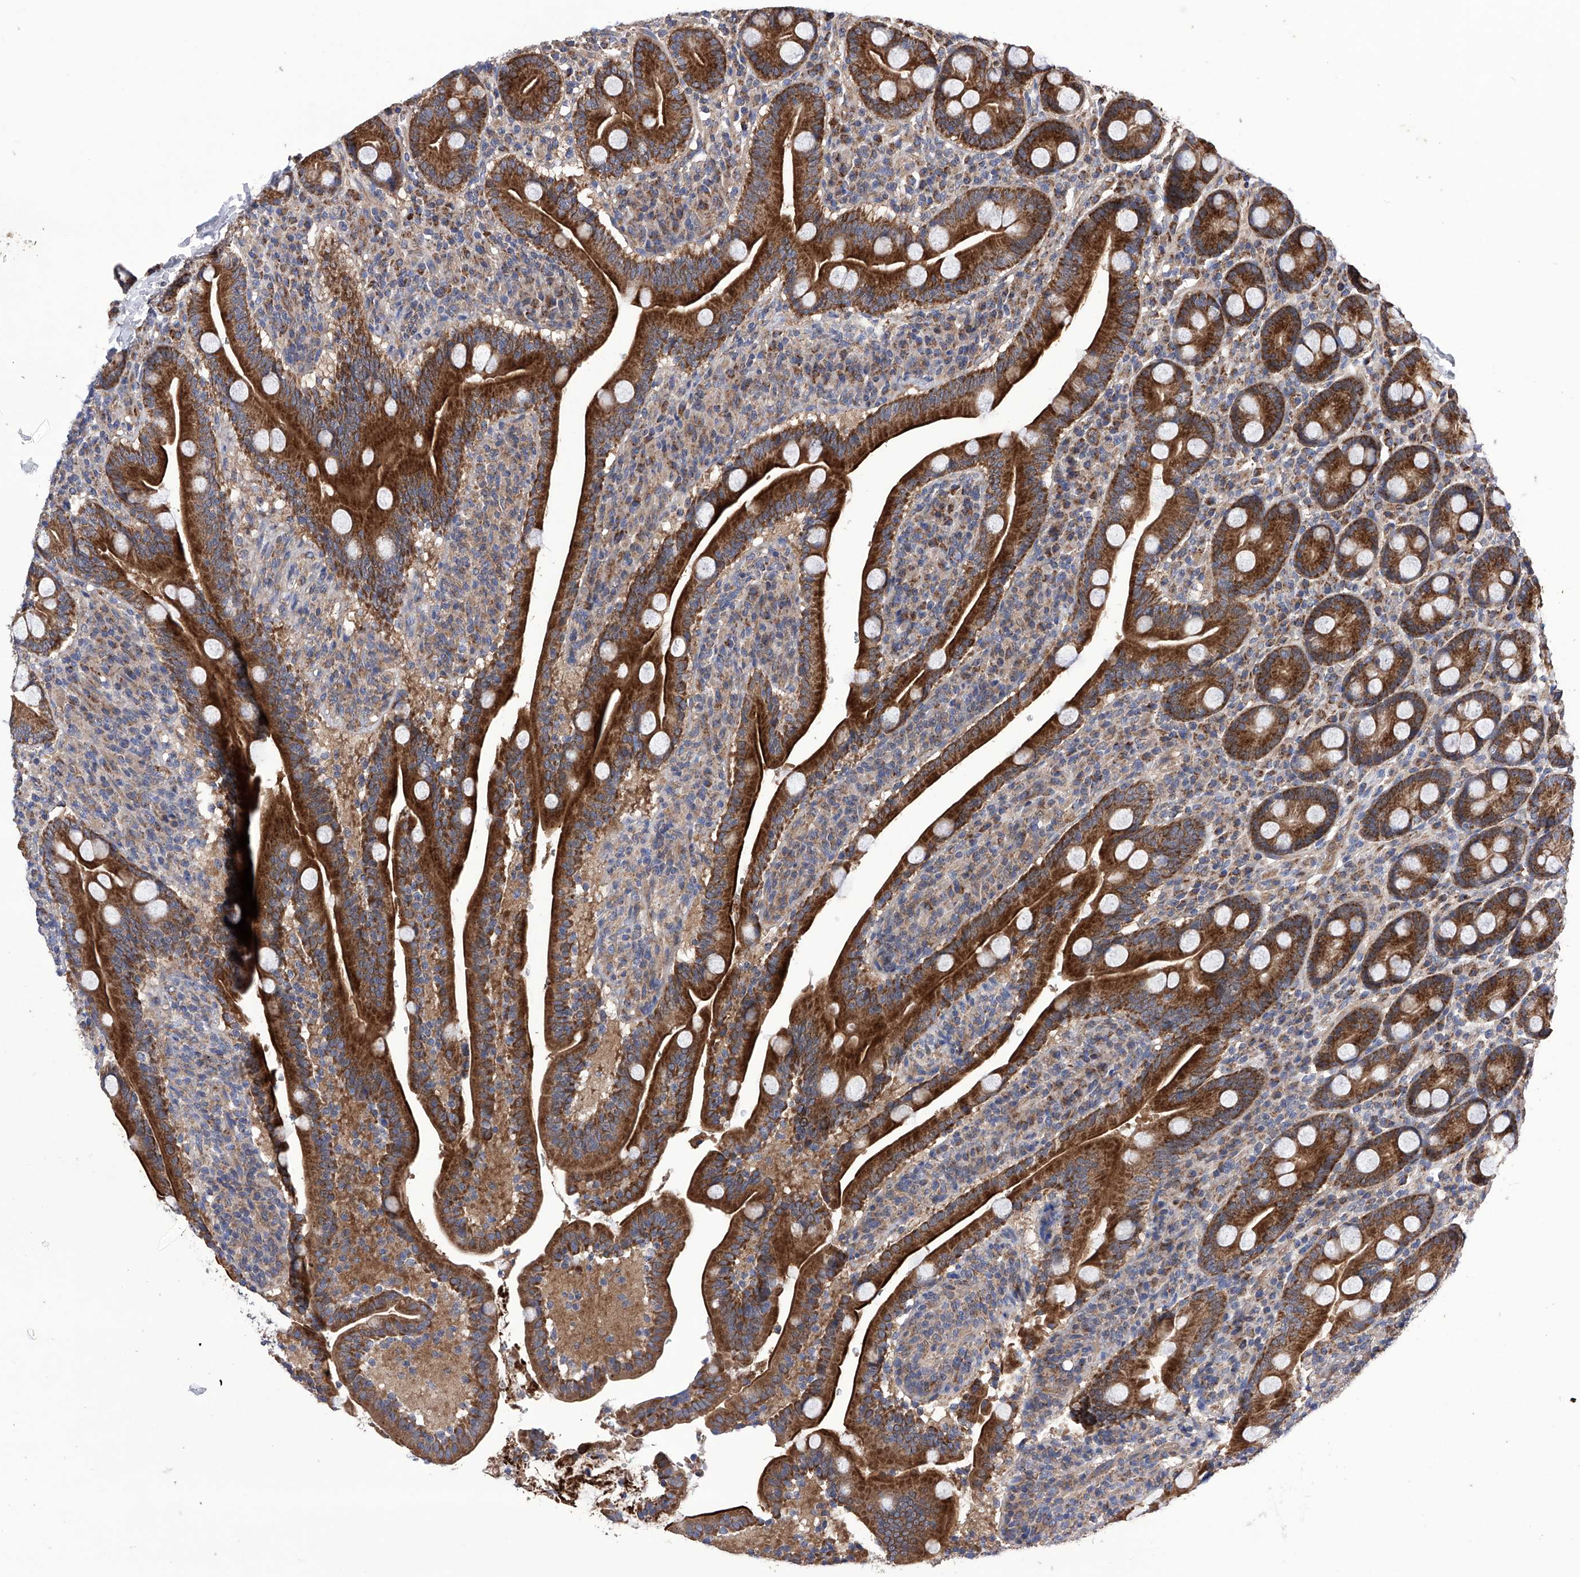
{"staining": {"intensity": "strong", "quantity": ">75%", "location": "cytoplasmic/membranous"}, "tissue": "duodenum", "cell_type": "Glandular cells", "image_type": "normal", "snomed": [{"axis": "morphology", "description": "Normal tissue, NOS"}, {"axis": "topography", "description": "Duodenum"}], "caption": "A high-resolution photomicrograph shows immunohistochemistry (IHC) staining of normal duodenum, which displays strong cytoplasmic/membranous staining in about >75% of glandular cells. Immunohistochemistry stains the protein of interest in brown and the nuclei are stained blue.", "gene": "EFCAB2", "patient": {"sex": "male", "age": 35}}